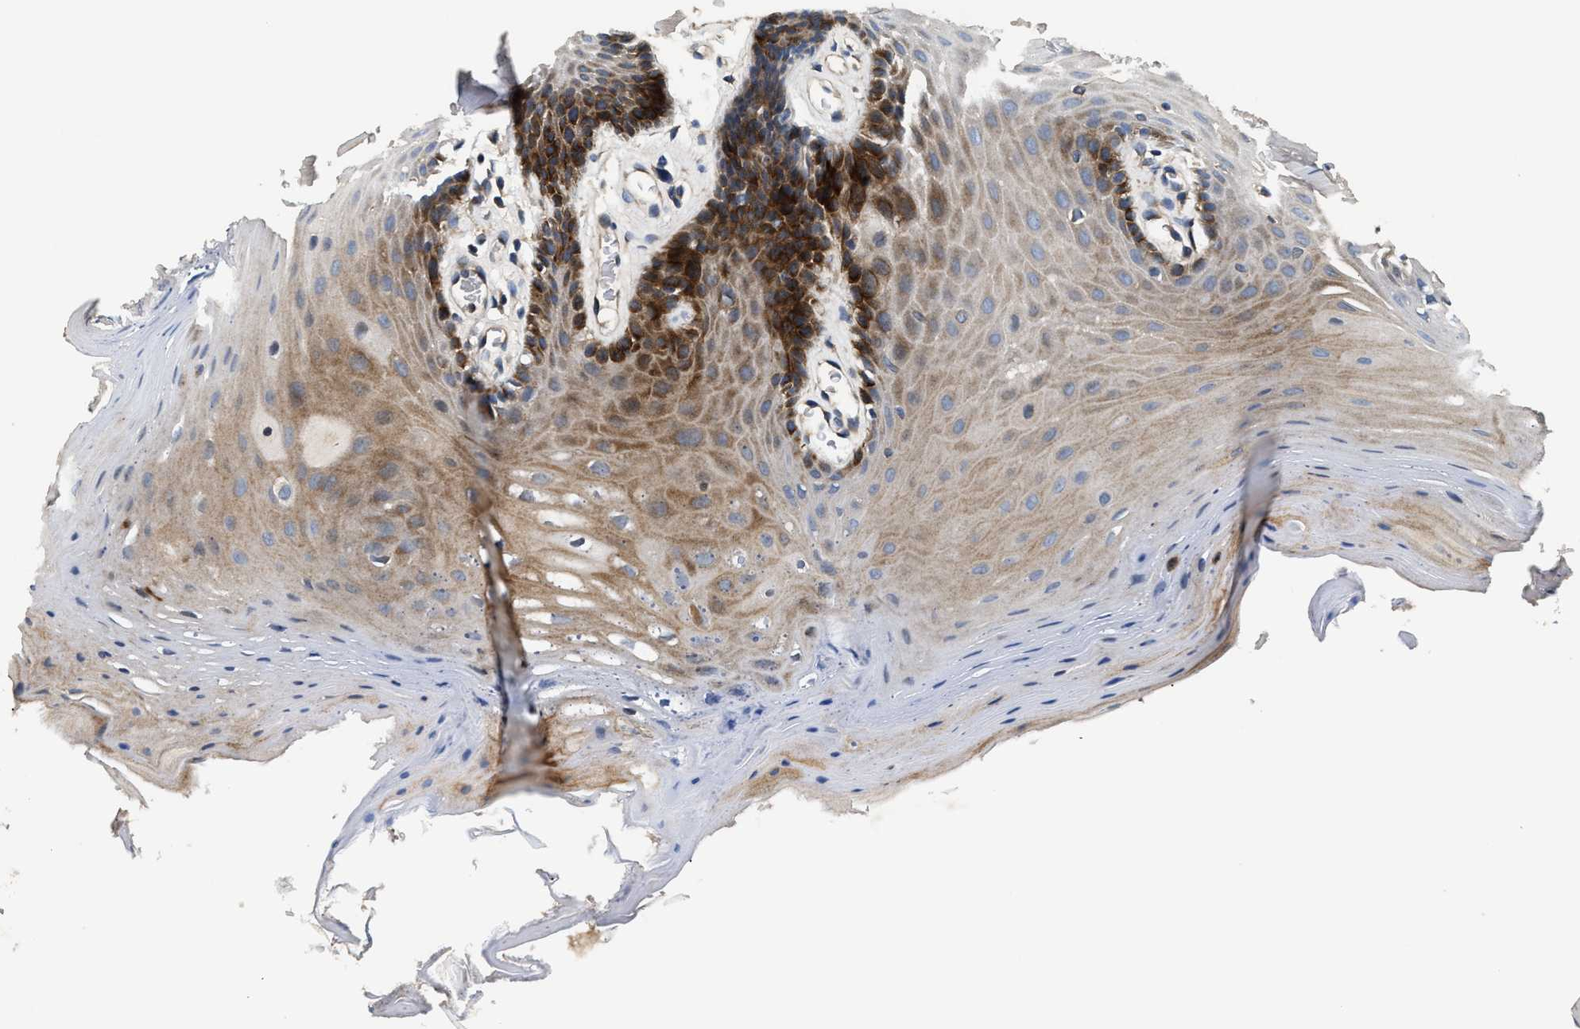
{"staining": {"intensity": "strong", "quantity": "<25%", "location": "cytoplasmic/membranous"}, "tissue": "oral mucosa", "cell_type": "Squamous epithelial cells", "image_type": "normal", "snomed": [{"axis": "morphology", "description": "Normal tissue, NOS"}, {"axis": "morphology", "description": "Squamous cell carcinoma, NOS"}, {"axis": "topography", "description": "Oral tissue"}, {"axis": "topography", "description": "Head-Neck"}], "caption": "The micrograph exhibits a brown stain indicating the presence of a protein in the cytoplasmic/membranous of squamous epithelial cells in oral mucosa.", "gene": "IL17RC", "patient": {"sex": "male", "age": 71}}